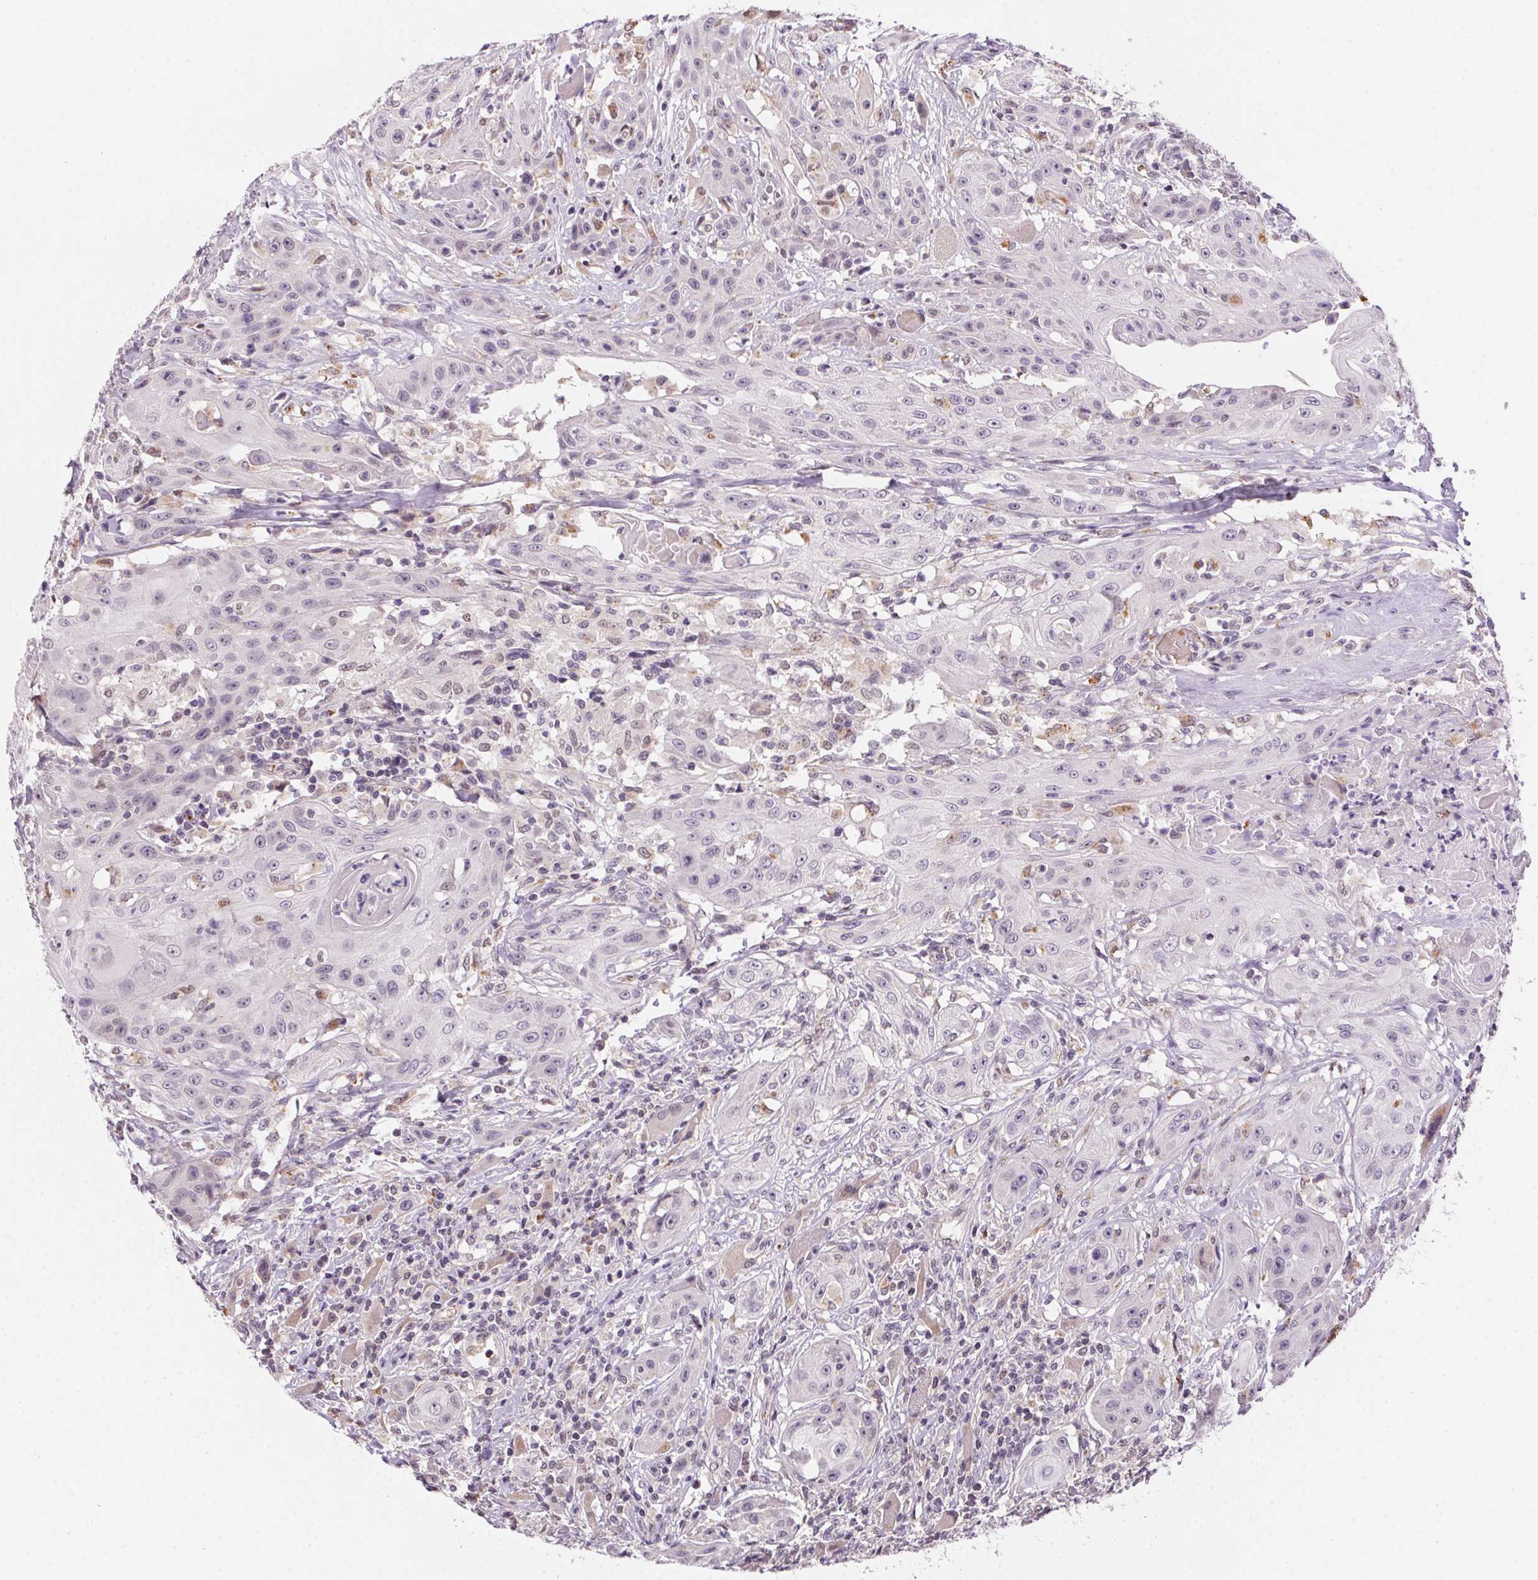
{"staining": {"intensity": "negative", "quantity": "none", "location": "none"}, "tissue": "head and neck cancer", "cell_type": "Tumor cells", "image_type": "cancer", "snomed": [{"axis": "morphology", "description": "Squamous cell carcinoma, NOS"}, {"axis": "topography", "description": "Oral tissue"}, {"axis": "topography", "description": "Head-Neck"}, {"axis": "topography", "description": "Neck, NOS"}], "caption": "This is a micrograph of immunohistochemistry staining of head and neck cancer, which shows no positivity in tumor cells.", "gene": "METTL13", "patient": {"sex": "female", "age": 55}}